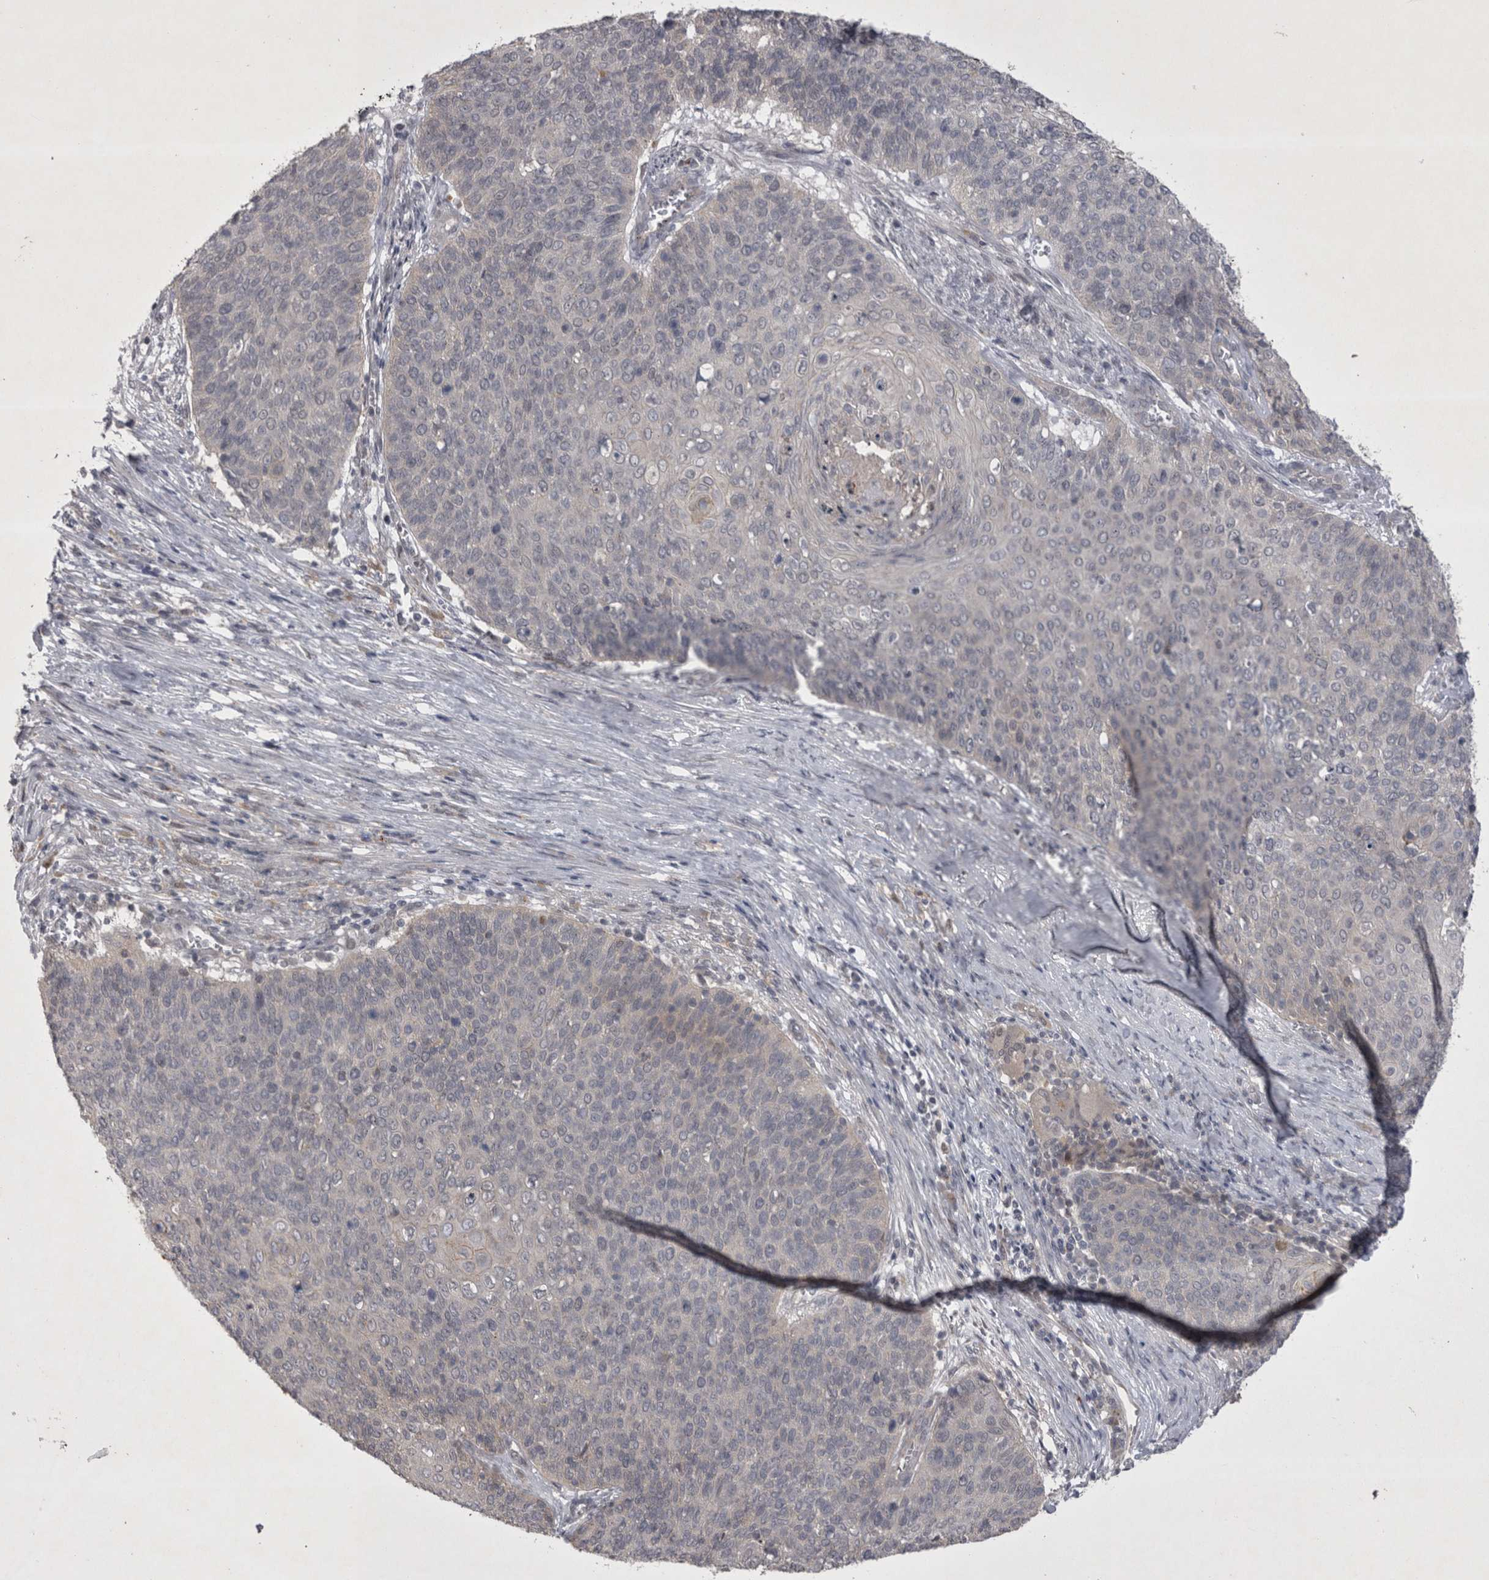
{"staining": {"intensity": "negative", "quantity": "none", "location": "none"}, "tissue": "cervical cancer", "cell_type": "Tumor cells", "image_type": "cancer", "snomed": [{"axis": "morphology", "description": "Squamous cell carcinoma, NOS"}, {"axis": "topography", "description": "Cervix"}], "caption": "Immunohistochemistry micrograph of neoplastic tissue: cervical cancer stained with DAB (3,3'-diaminobenzidine) shows no significant protein expression in tumor cells.", "gene": "CTBS", "patient": {"sex": "female", "age": 39}}